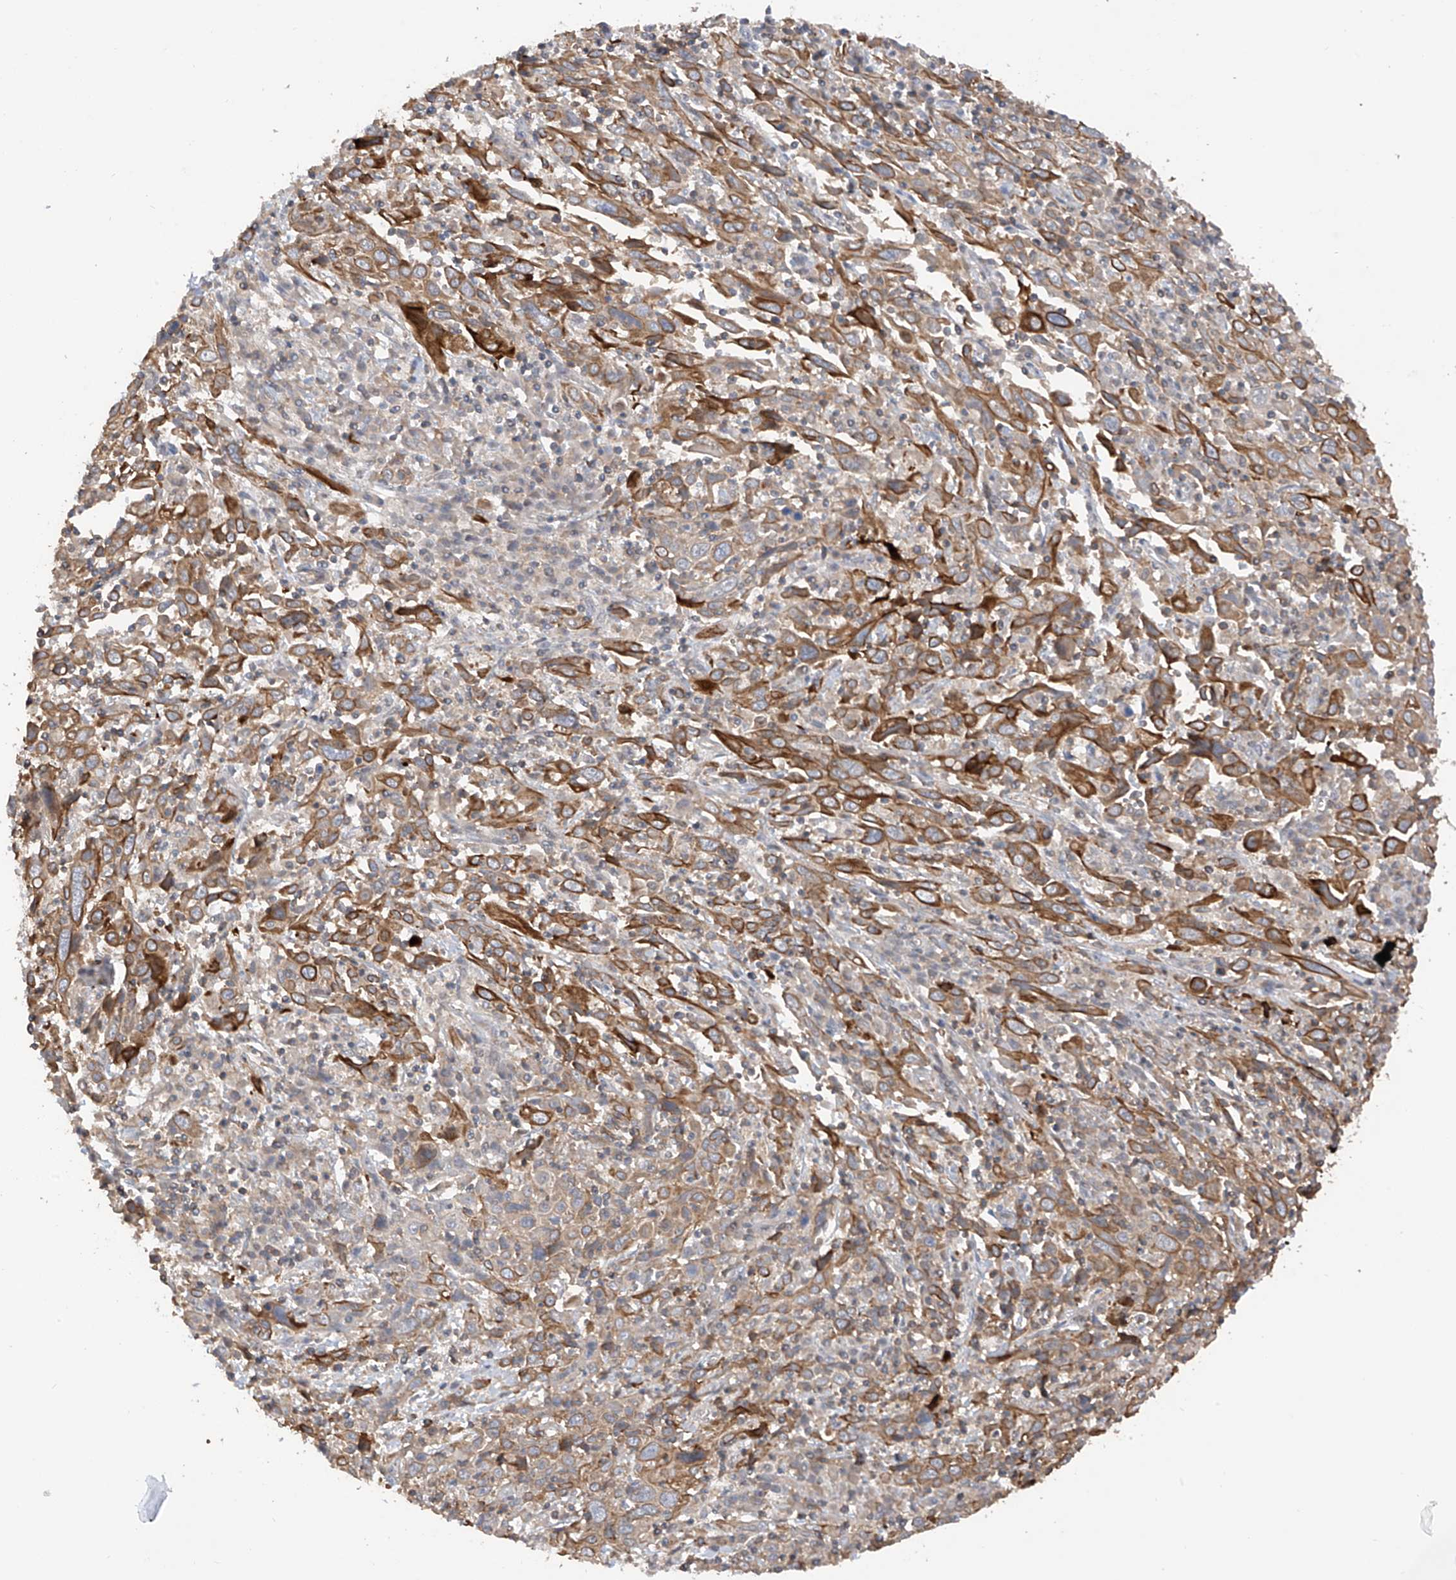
{"staining": {"intensity": "moderate", "quantity": ">75%", "location": "cytoplasmic/membranous"}, "tissue": "cervical cancer", "cell_type": "Tumor cells", "image_type": "cancer", "snomed": [{"axis": "morphology", "description": "Squamous cell carcinoma, NOS"}, {"axis": "topography", "description": "Cervix"}], "caption": "An image of human cervical cancer stained for a protein displays moderate cytoplasmic/membranous brown staining in tumor cells.", "gene": "RPAIN", "patient": {"sex": "female", "age": 46}}